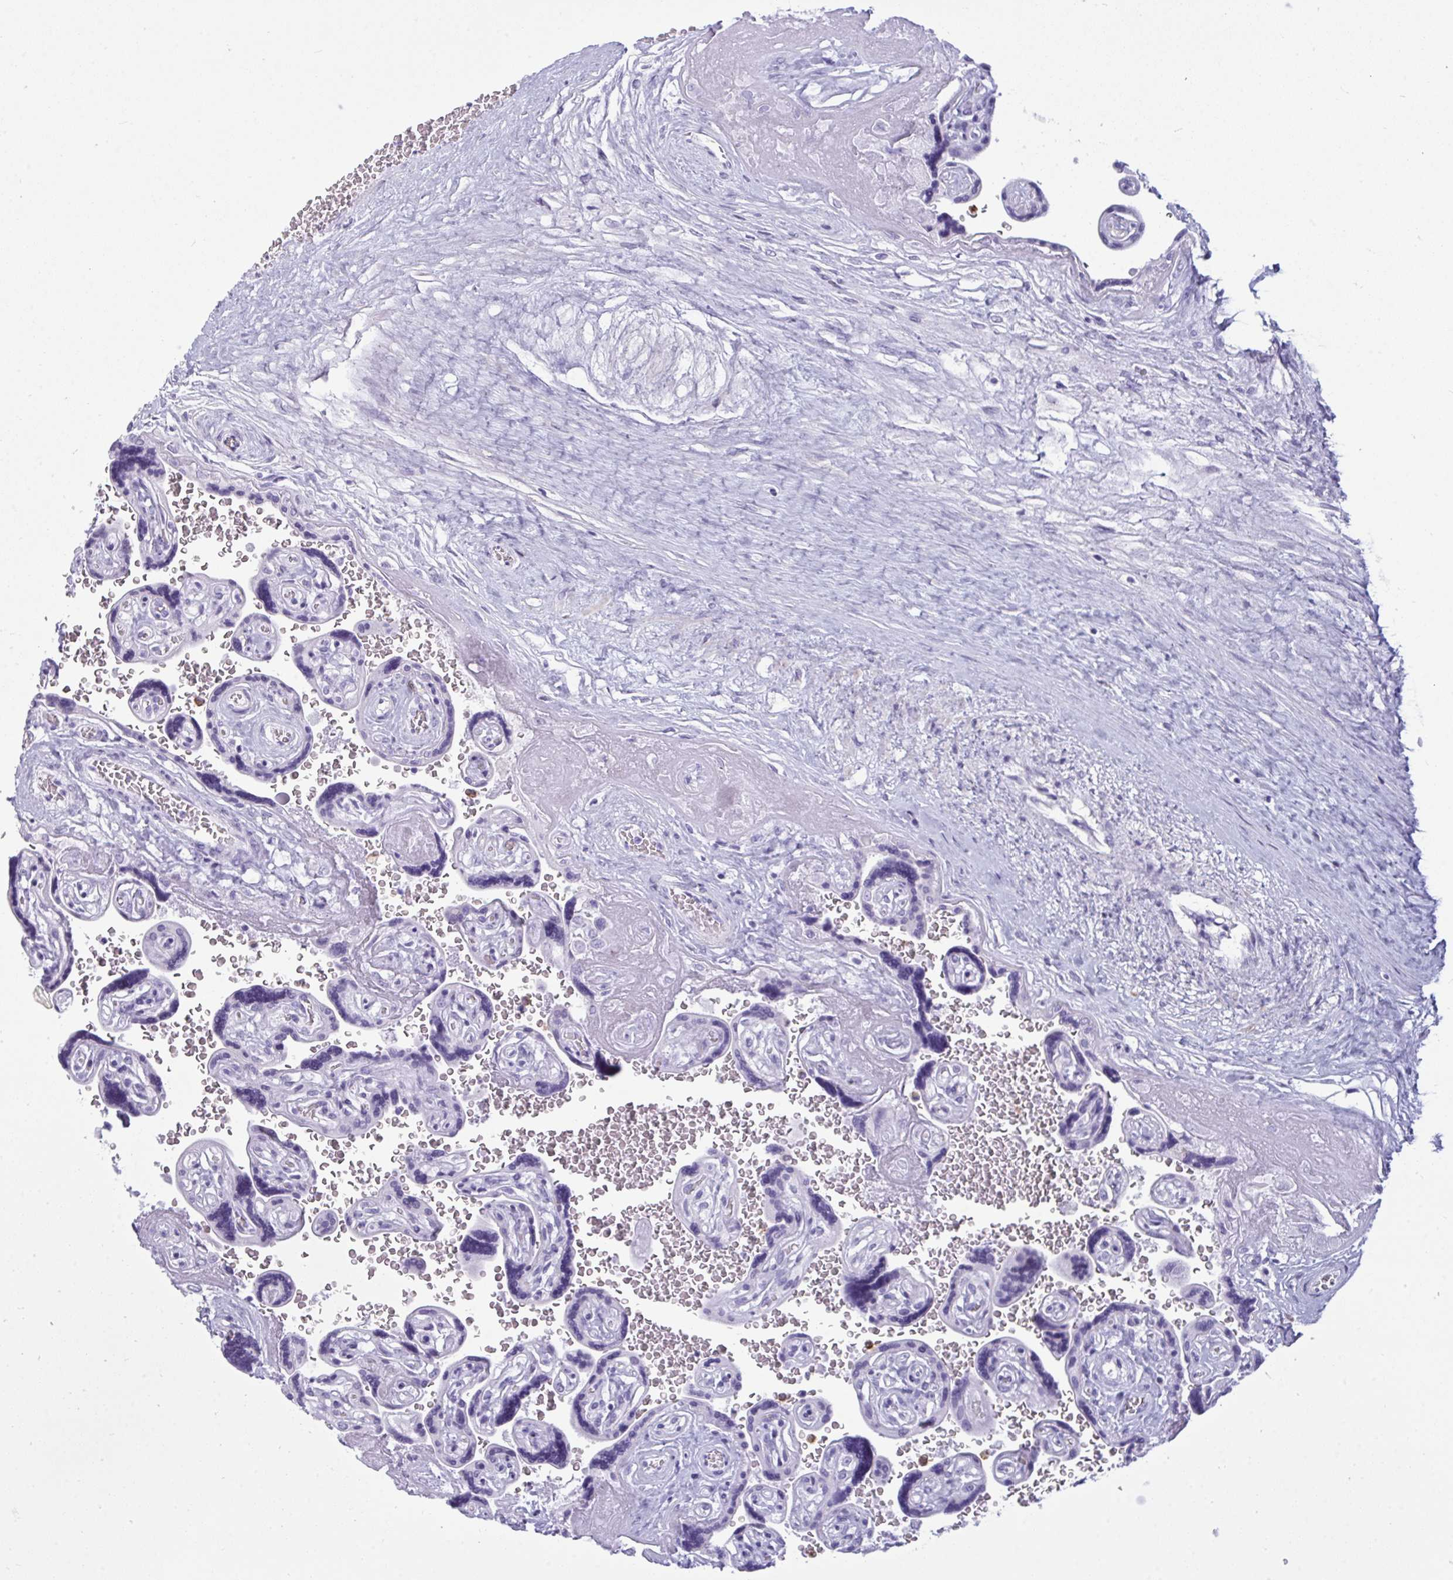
{"staining": {"intensity": "negative", "quantity": "none", "location": "none"}, "tissue": "placenta", "cell_type": "Decidual cells", "image_type": "normal", "snomed": [{"axis": "morphology", "description": "Normal tissue, NOS"}, {"axis": "topography", "description": "Placenta"}], "caption": "Image shows no protein expression in decidual cells of benign placenta. (DAB immunohistochemistry, high magnification).", "gene": "ARHGAP42", "patient": {"sex": "female", "age": 32}}